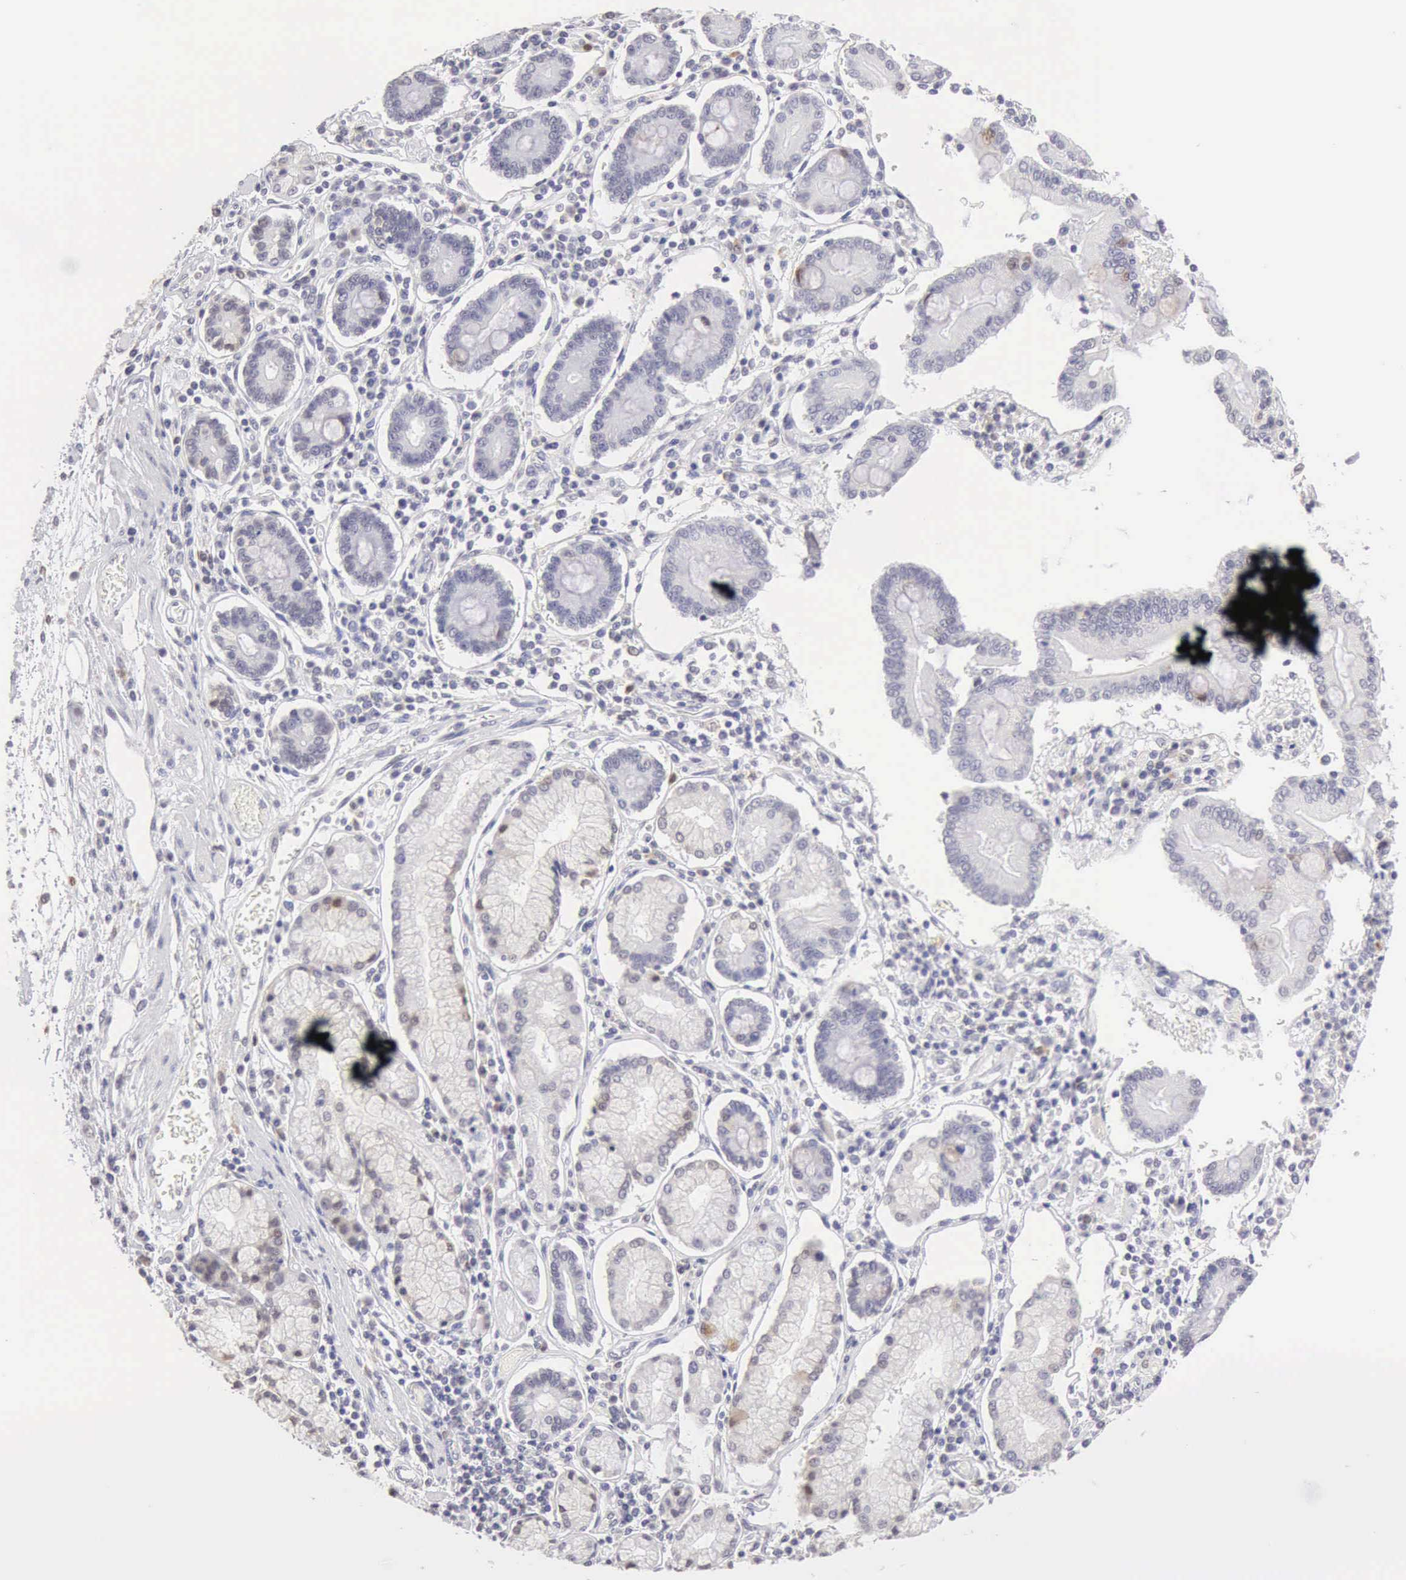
{"staining": {"intensity": "negative", "quantity": "none", "location": "none"}, "tissue": "pancreatic cancer", "cell_type": "Tumor cells", "image_type": "cancer", "snomed": [{"axis": "morphology", "description": "Adenocarcinoma, NOS"}, {"axis": "topography", "description": "Pancreas"}], "caption": "Protein analysis of pancreatic cancer displays no significant positivity in tumor cells.", "gene": "RNASE1", "patient": {"sex": "female", "age": 57}}